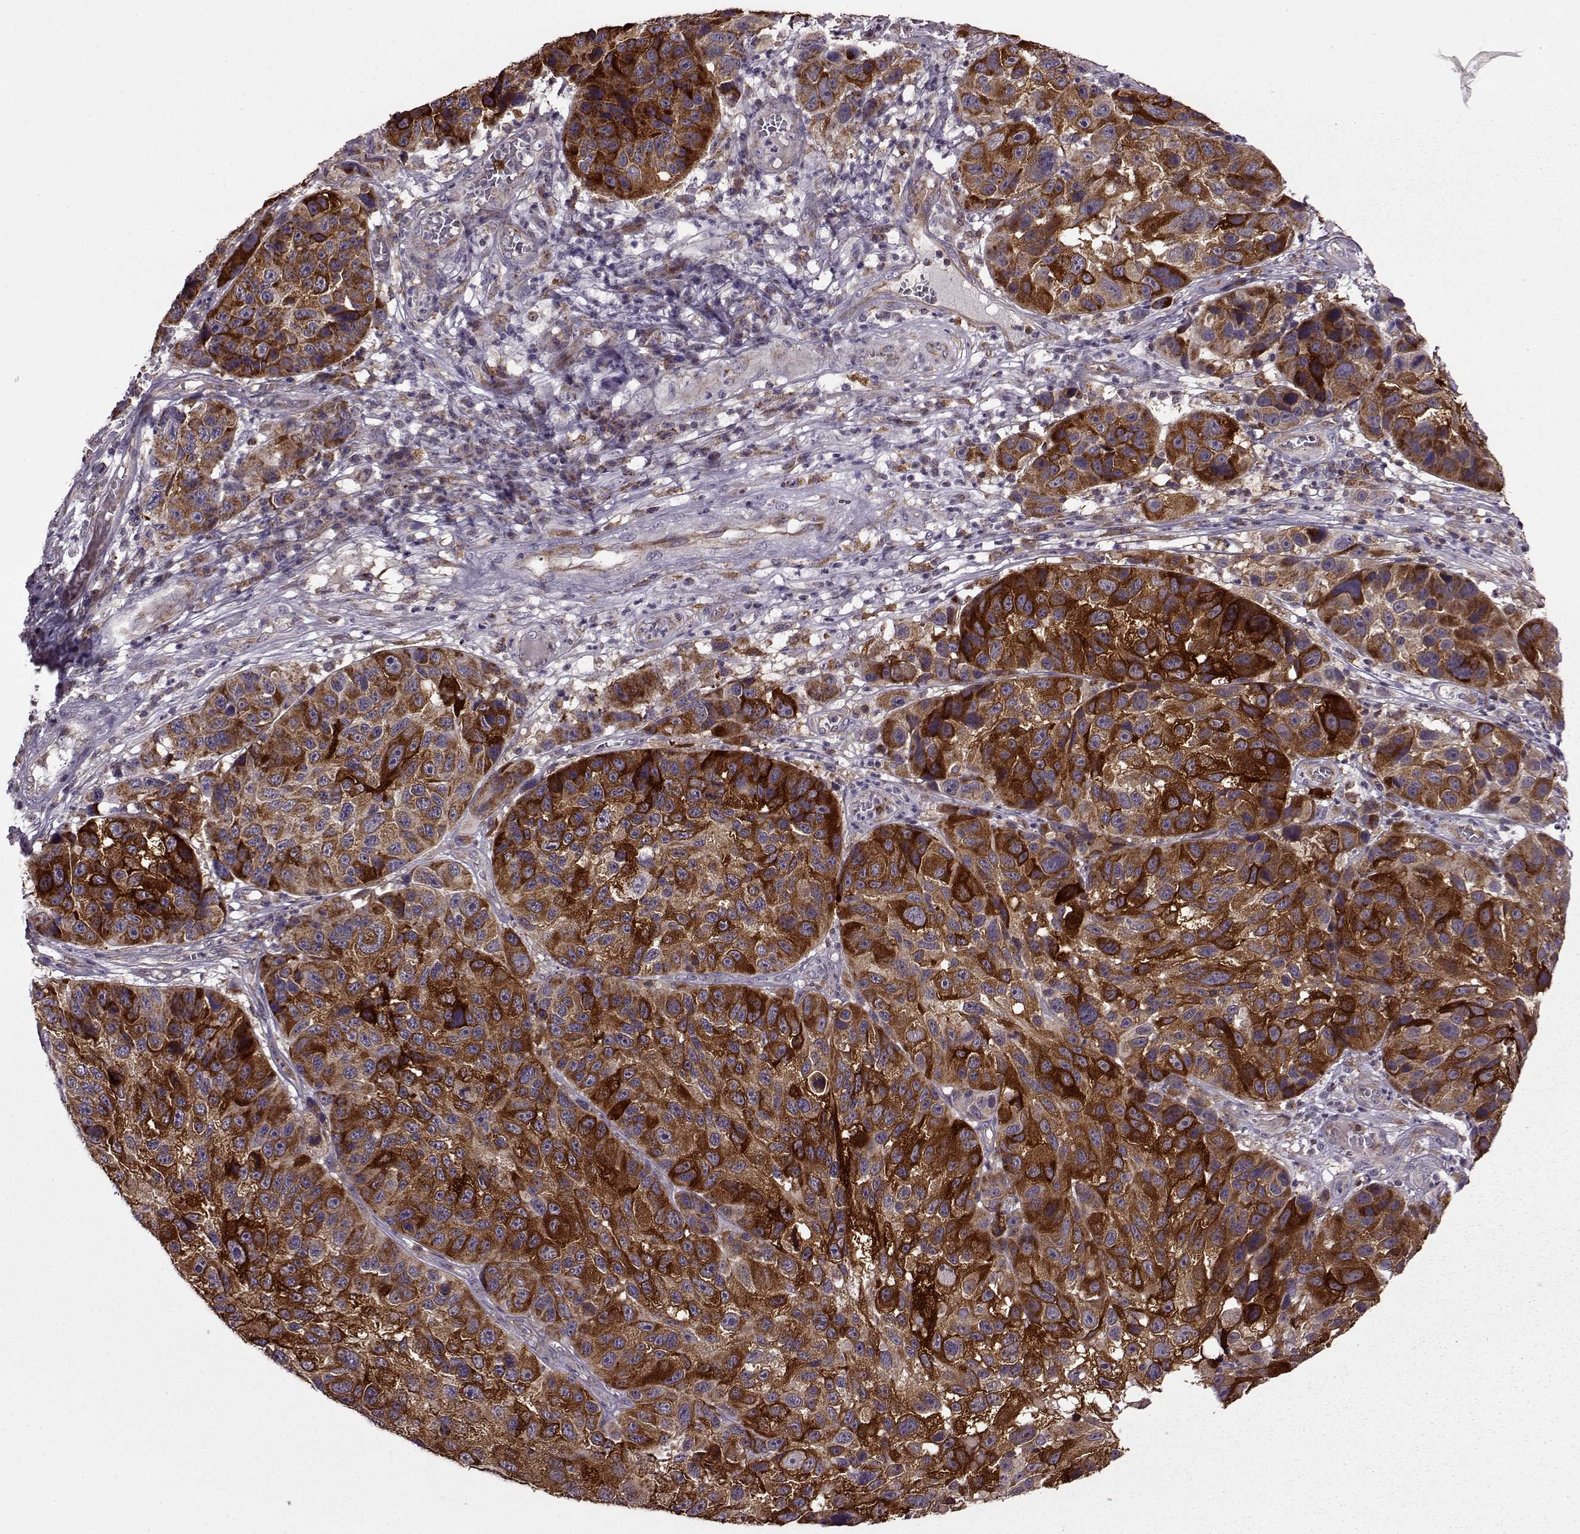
{"staining": {"intensity": "strong", "quantity": ">75%", "location": "cytoplasmic/membranous"}, "tissue": "melanoma", "cell_type": "Tumor cells", "image_type": "cancer", "snomed": [{"axis": "morphology", "description": "Malignant melanoma, NOS"}, {"axis": "topography", "description": "Skin"}], "caption": "Melanoma stained with immunohistochemistry (IHC) shows strong cytoplasmic/membranous staining in about >75% of tumor cells. The protein is shown in brown color, while the nuclei are stained blue.", "gene": "MTSS1", "patient": {"sex": "male", "age": 53}}